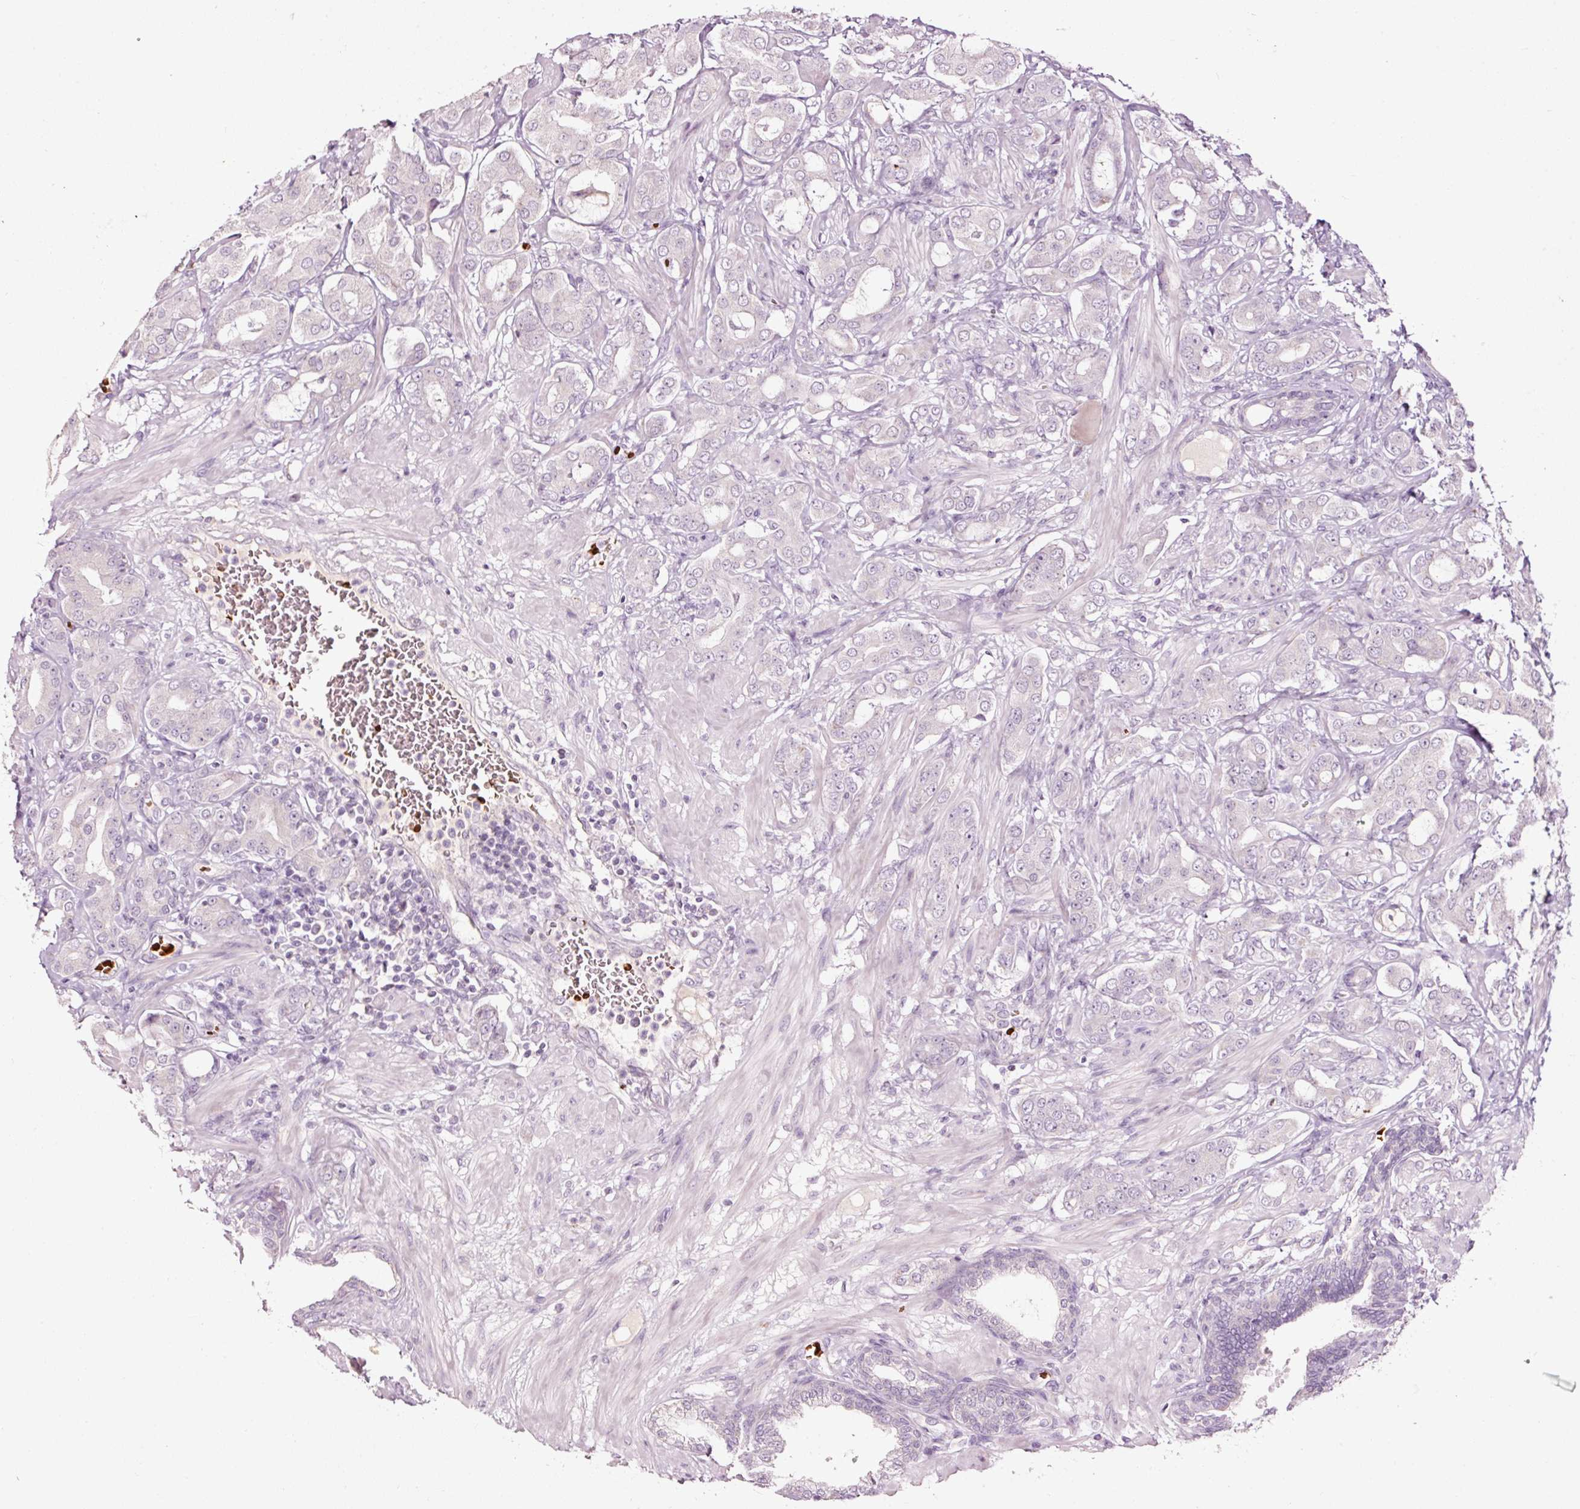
{"staining": {"intensity": "negative", "quantity": "none", "location": "none"}, "tissue": "prostate cancer", "cell_type": "Tumor cells", "image_type": "cancer", "snomed": [{"axis": "morphology", "description": "Adenocarcinoma, Low grade"}, {"axis": "topography", "description": "Prostate"}], "caption": "A high-resolution histopathology image shows immunohistochemistry (IHC) staining of prostate adenocarcinoma (low-grade), which exhibits no significant positivity in tumor cells.", "gene": "LDHAL6B", "patient": {"sex": "male", "age": 57}}